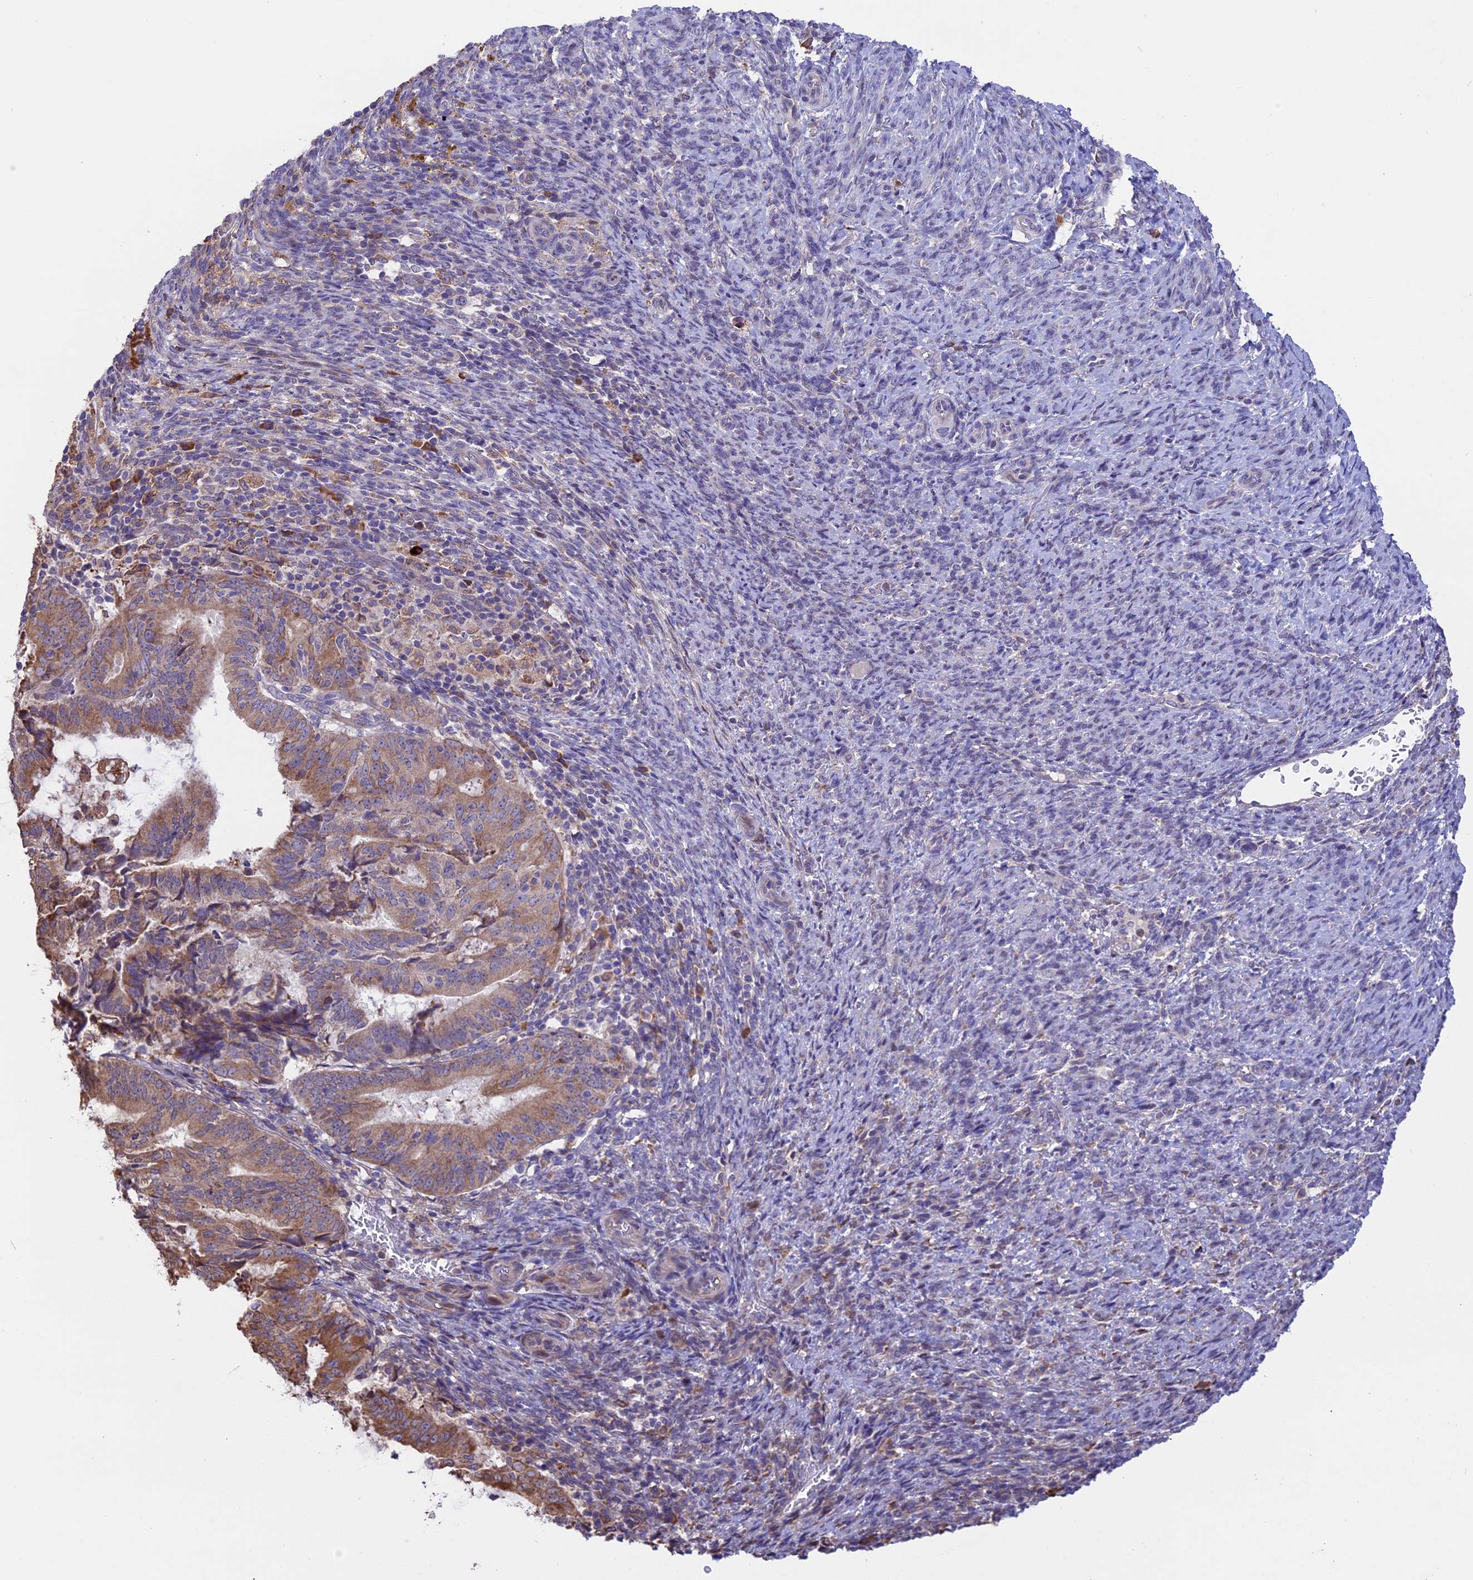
{"staining": {"intensity": "moderate", "quantity": ">75%", "location": "cytoplasmic/membranous"}, "tissue": "endometrial cancer", "cell_type": "Tumor cells", "image_type": "cancer", "snomed": [{"axis": "morphology", "description": "Adenocarcinoma, NOS"}, {"axis": "topography", "description": "Endometrium"}], "caption": "A photomicrograph of human endometrial adenocarcinoma stained for a protein shows moderate cytoplasmic/membranous brown staining in tumor cells. (Brightfield microscopy of DAB IHC at high magnification).", "gene": "DMRTA2", "patient": {"sex": "female", "age": 70}}